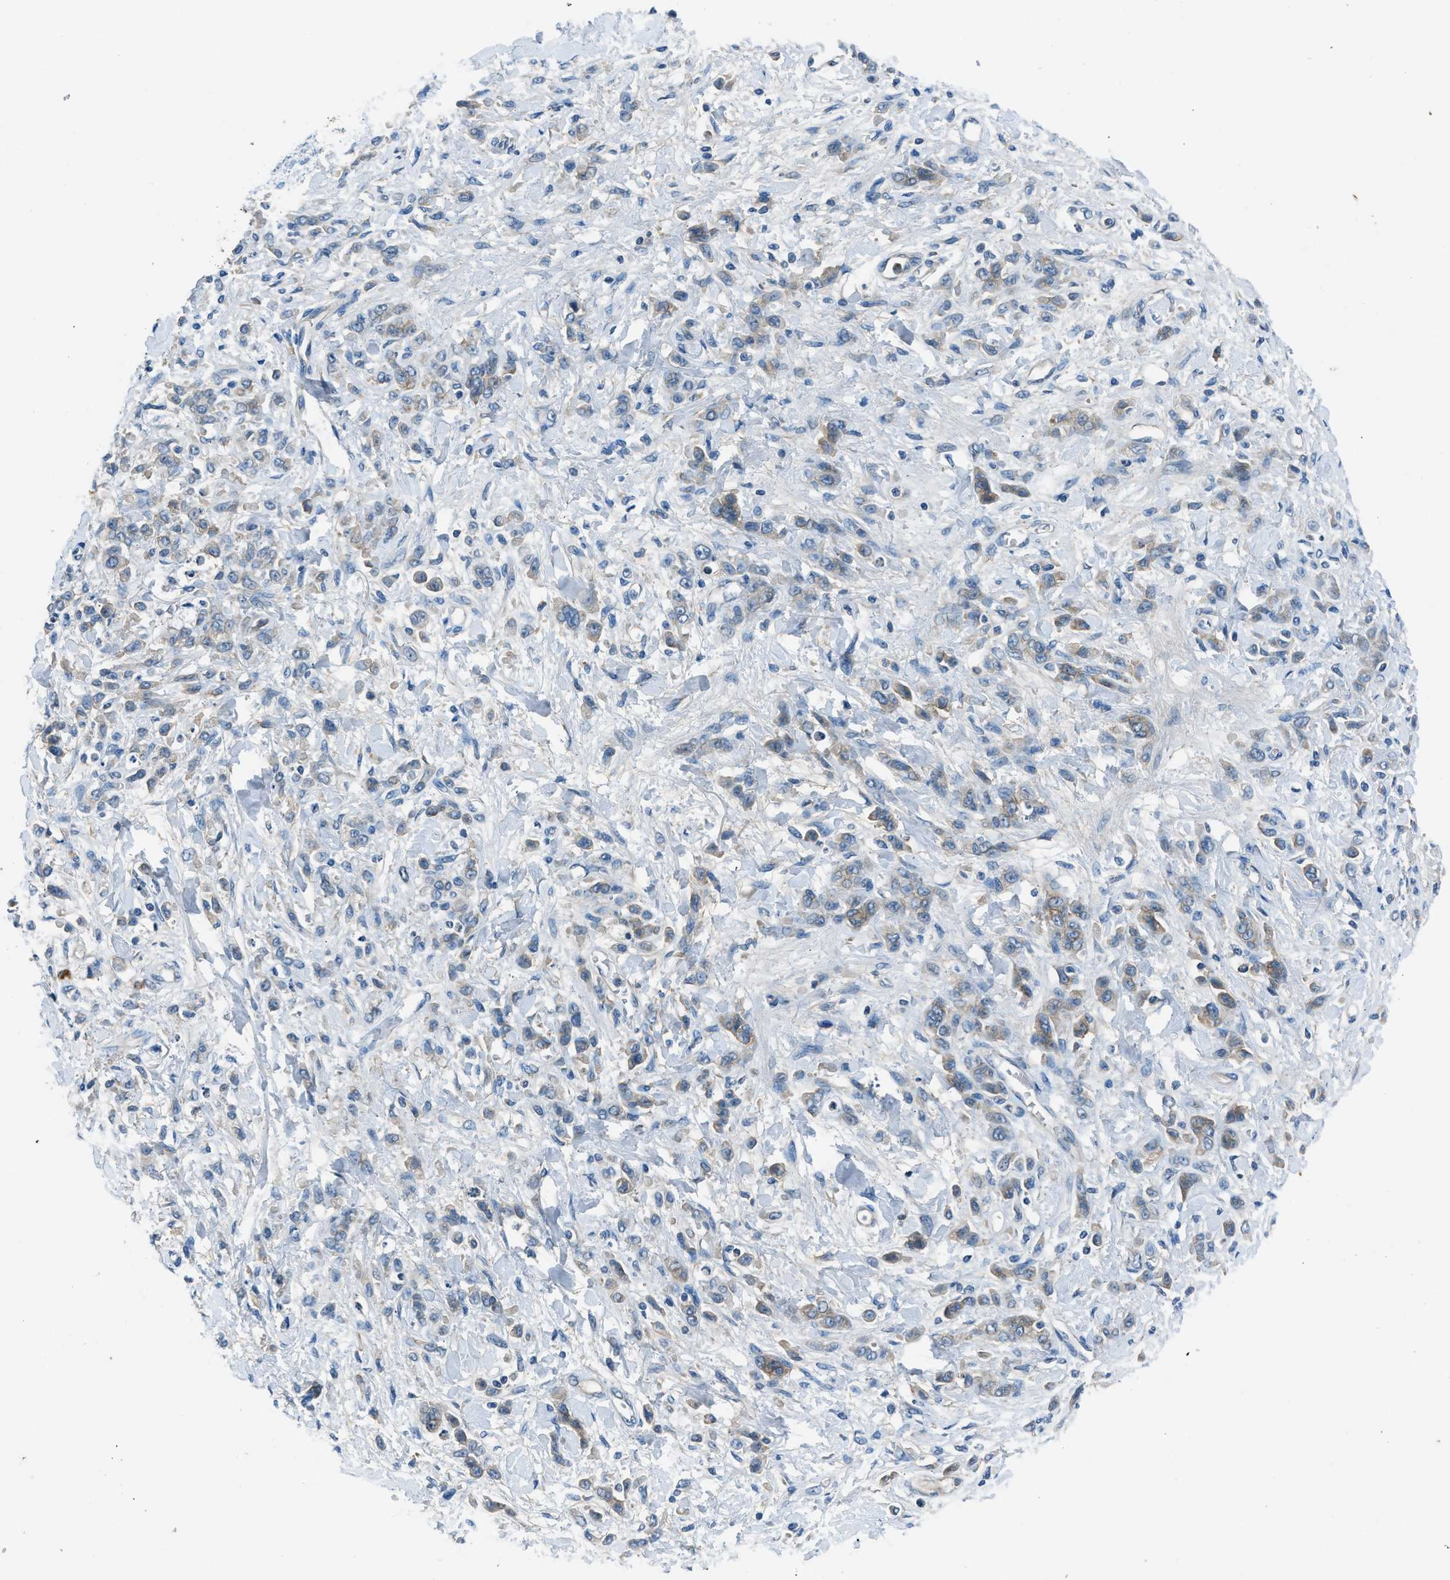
{"staining": {"intensity": "weak", "quantity": "<25%", "location": "cytoplasmic/membranous"}, "tissue": "stomach cancer", "cell_type": "Tumor cells", "image_type": "cancer", "snomed": [{"axis": "morphology", "description": "Normal tissue, NOS"}, {"axis": "morphology", "description": "Adenocarcinoma, NOS"}, {"axis": "topography", "description": "Stomach"}], "caption": "The photomicrograph displays no staining of tumor cells in stomach cancer.", "gene": "BMP1", "patient": {"sex": "male", "age": 82}}